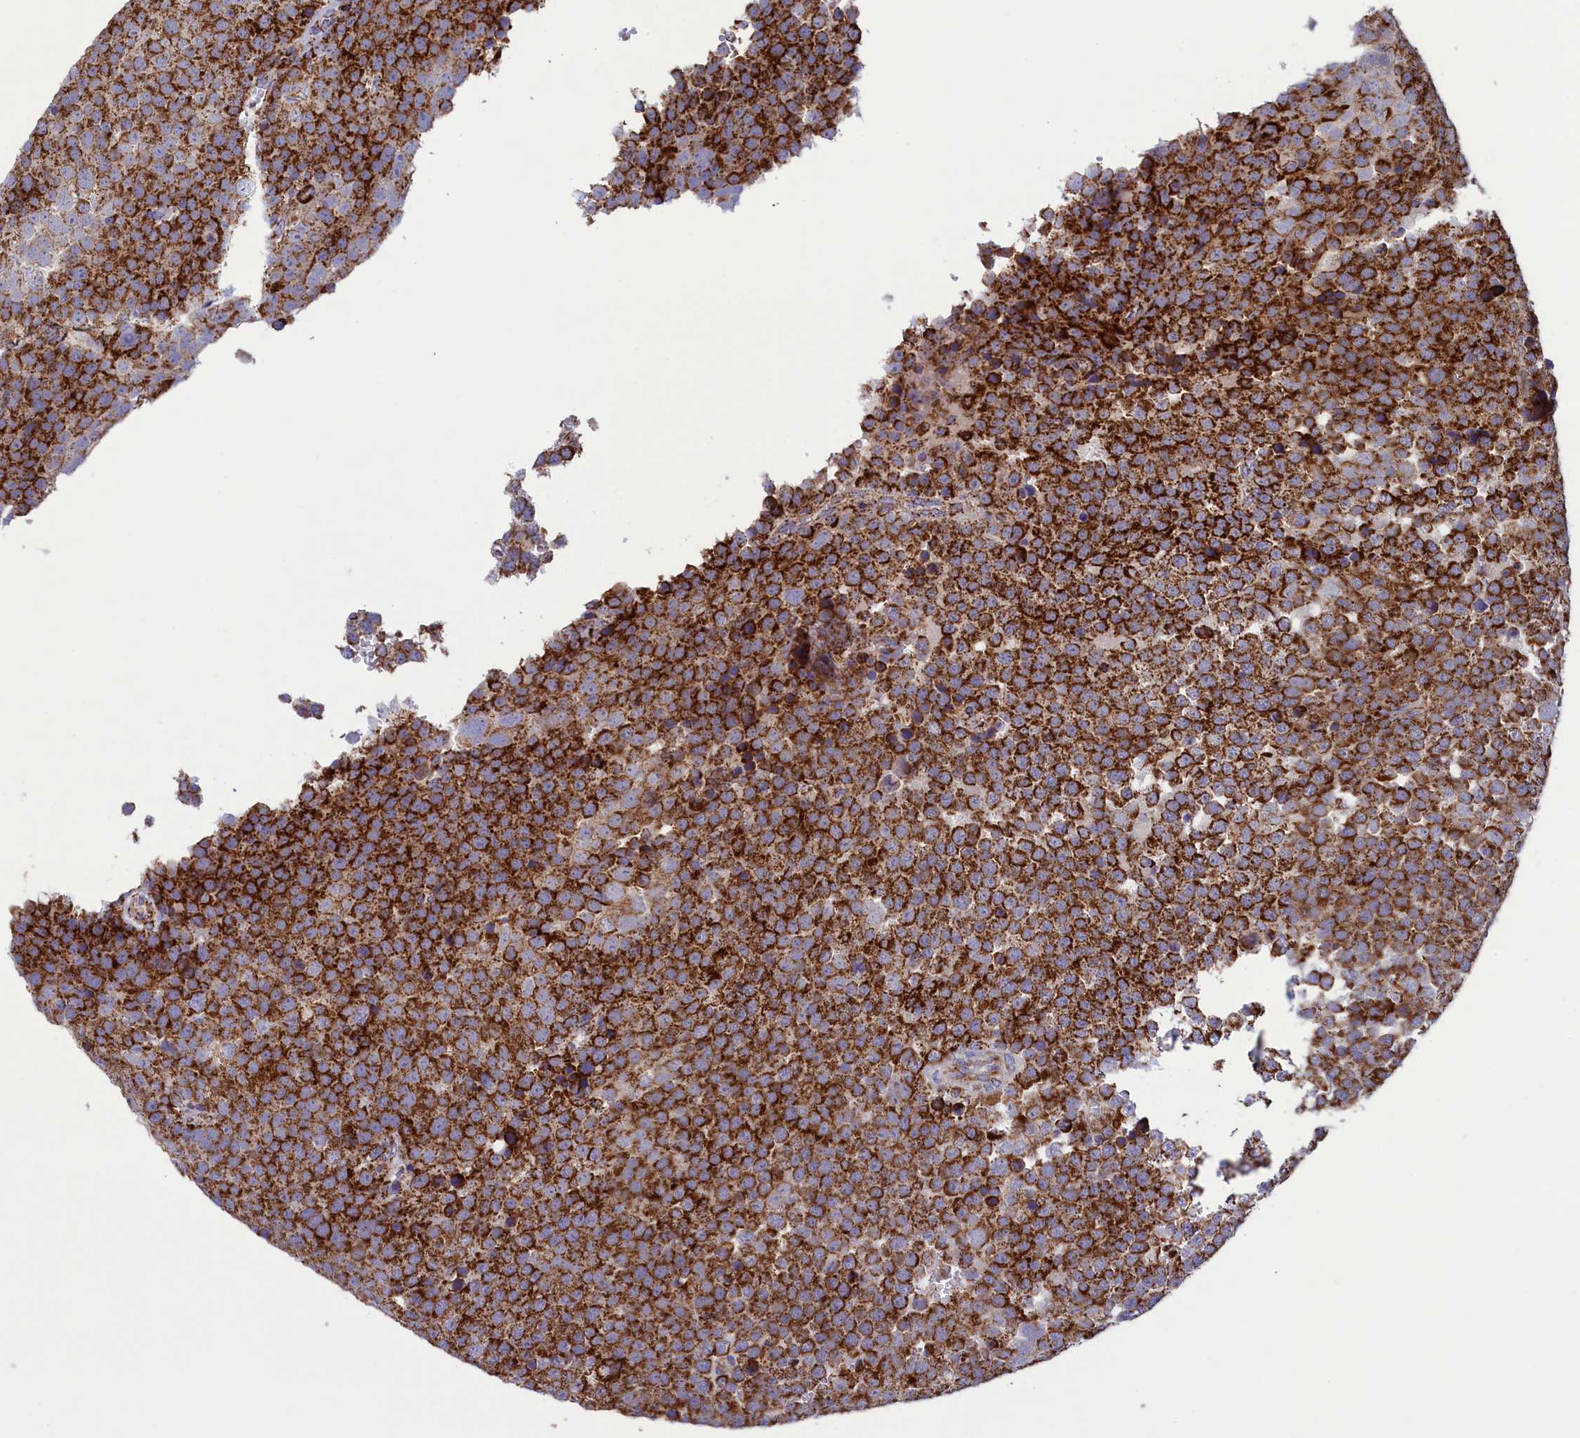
{"staining": {"intensity": "strong", "quantity": ">75%", "location": "cytoplasmic/membranous"}, "tissue": "testis cancer", "cell_type": "Tumor cells", "image_type": "cancer", "snomed": [{"axis": "morphology", "description": "Seminoma, NOS"}, {"axis": "topography", "description": "Testis"}], "caption": "A high amount of strong cytoplasmic/membranous staining is appreciated in approximately >75% of tumor cells in testis cancer tissue.", "gene": "ISOC2", "patient": {"sex": "male", "age": 71}}